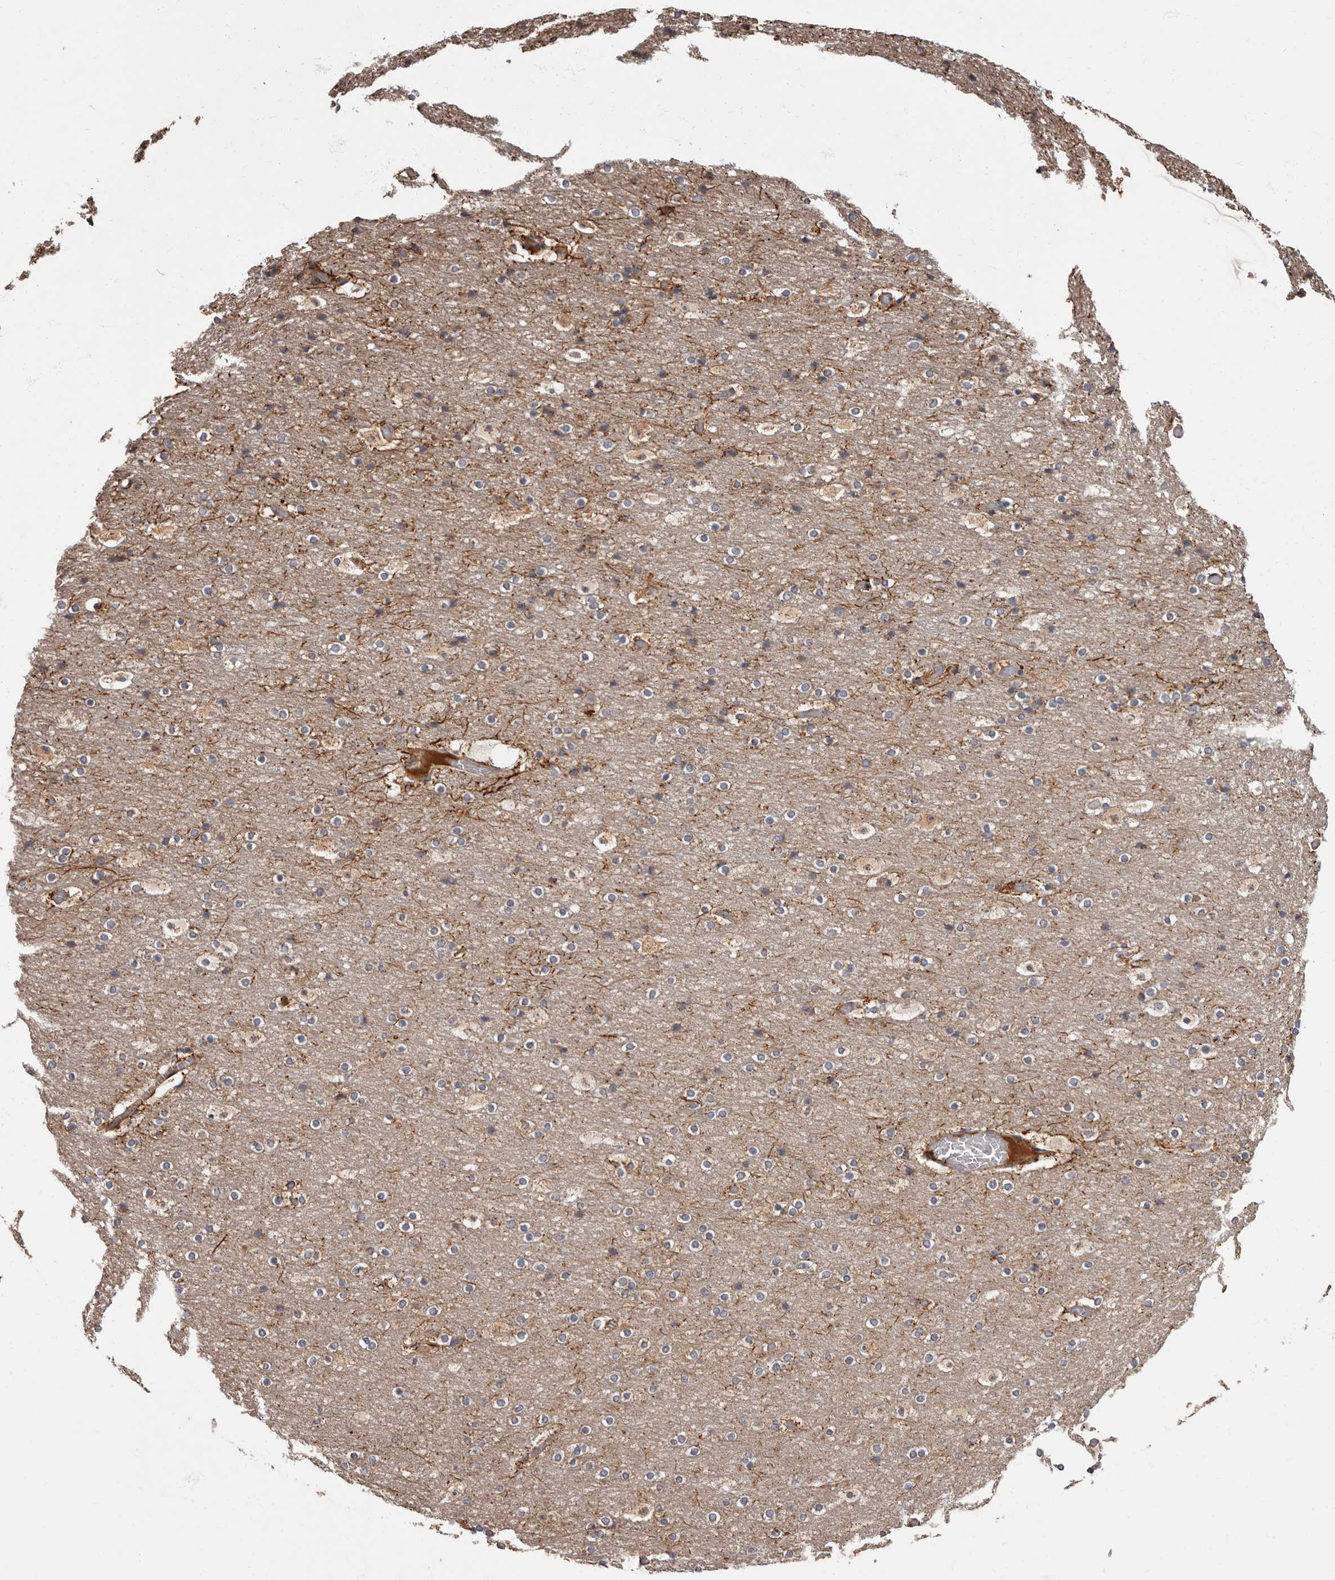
{"staining": {"intensity": "moderate", "quantity": ">75%", "location": "cytoplasmic/membranous"}, "tissue": "cerebral cortex", "cell_type": "Endothelial cells", "image_type": "normal", "snomed": [{"axis": "morphology", "description": "Normal tissue, NOS"}, {"axis": "topography", "description": "Cerebral cortex"}], "caption": "A micrograph of cerebral cortex stained for a protein displays moderate cytoplasmic/membranous brown staining in endothelial cells.", "gene": "ADCY2", "patient": {"sex": "male", "age": 57}}